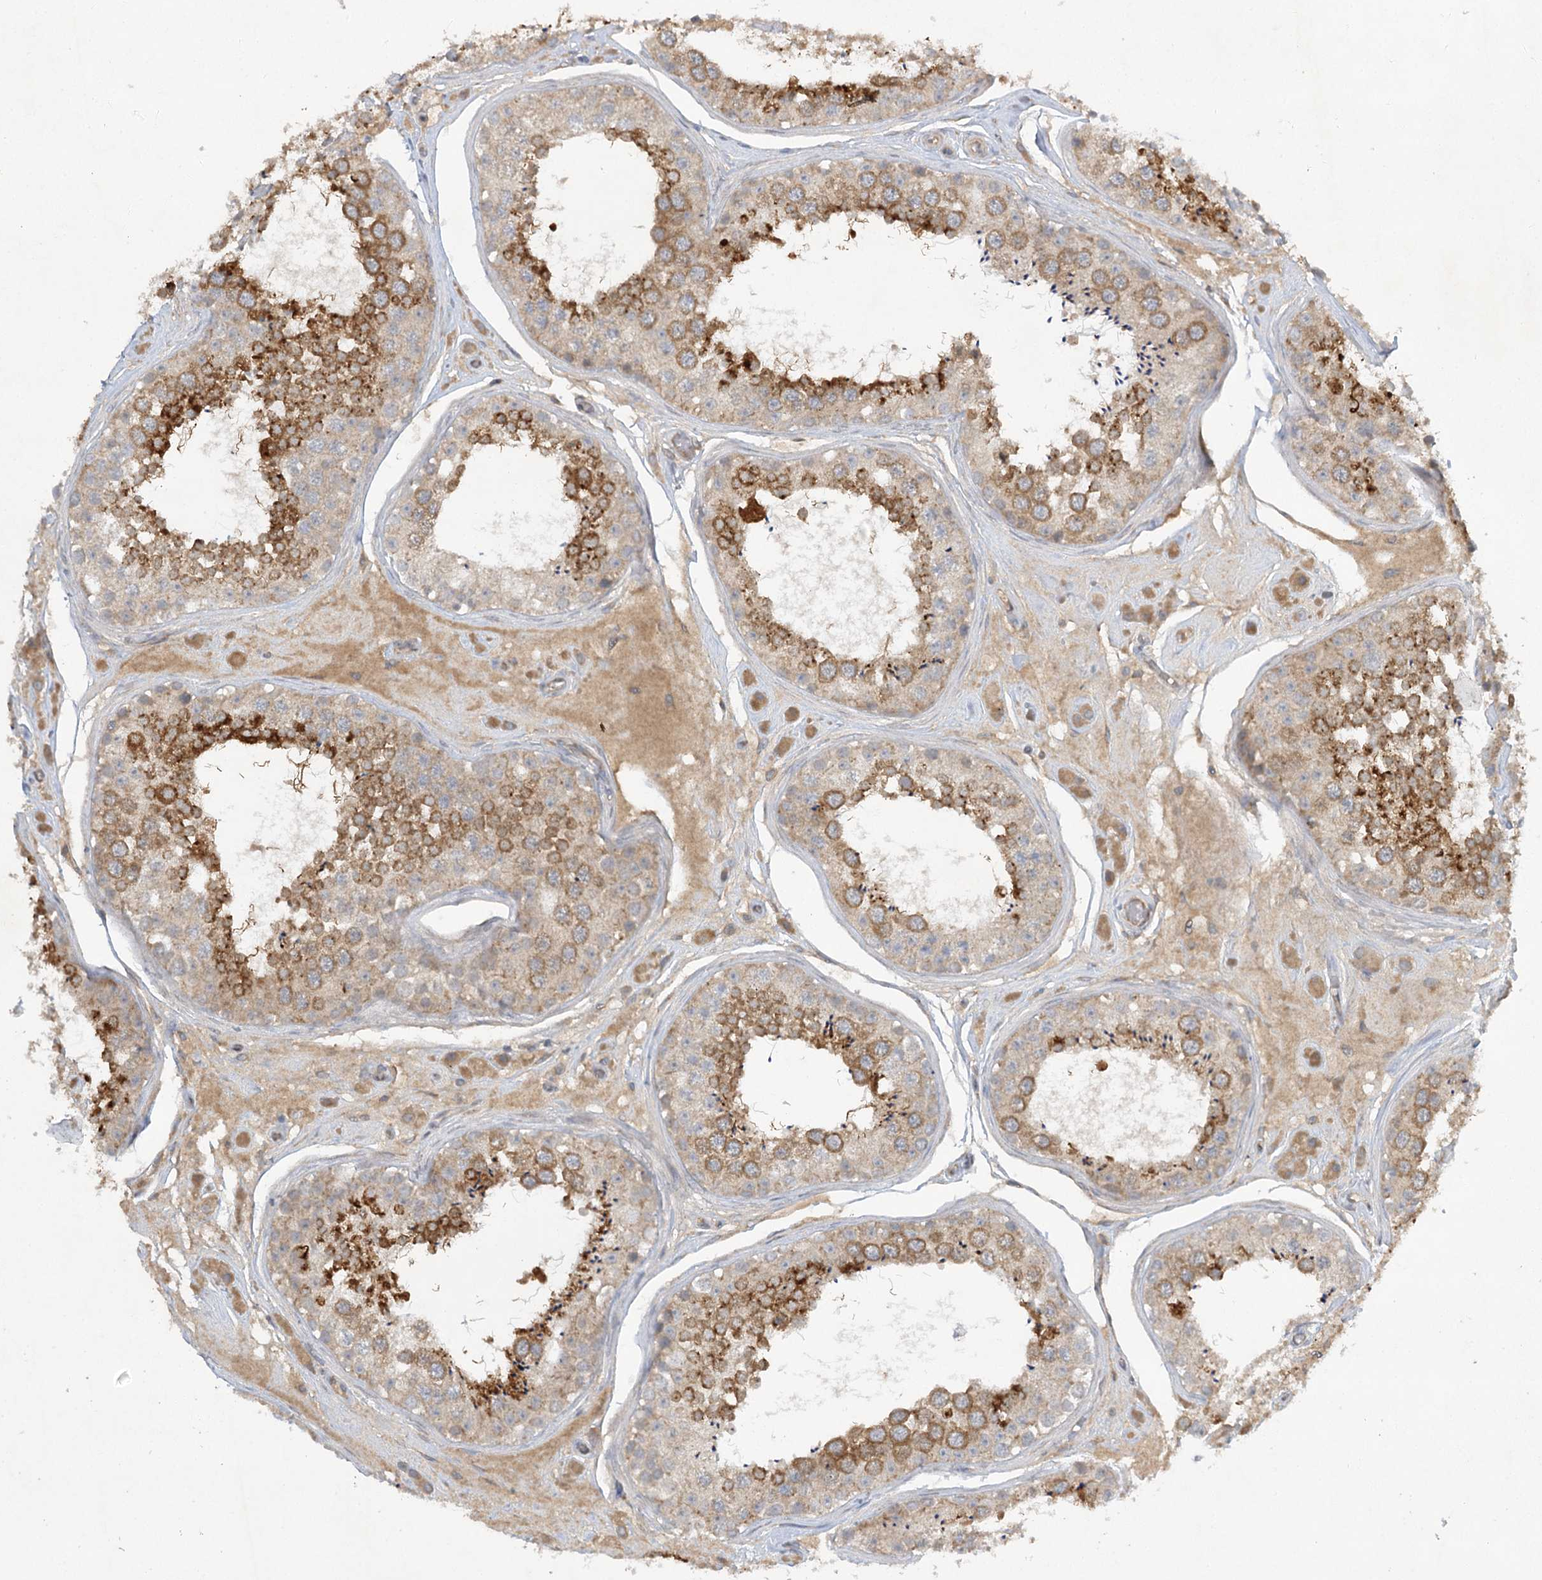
{"staining": {"intensity": "strong", "quantity": "25%-75%", "location": "cytoplasmic/membranous"}, "tissue": "testis", "cell_type": "Cells in seminiferous ducts", "image_type": "normal", "snomed": [{"axis": "morphology", "description": "Normal tissue, NOS"}, {"axis": "topography", "description": "Testis"}], "caption": "IHC of normal human testis exhibits high levels of strong cytoplasmic/membranous positivity in about 25%-75% of cells in seminiferous ducts.", "gene": "TRAF3IP1", "patient": {"sex": "male", "age": 25}}